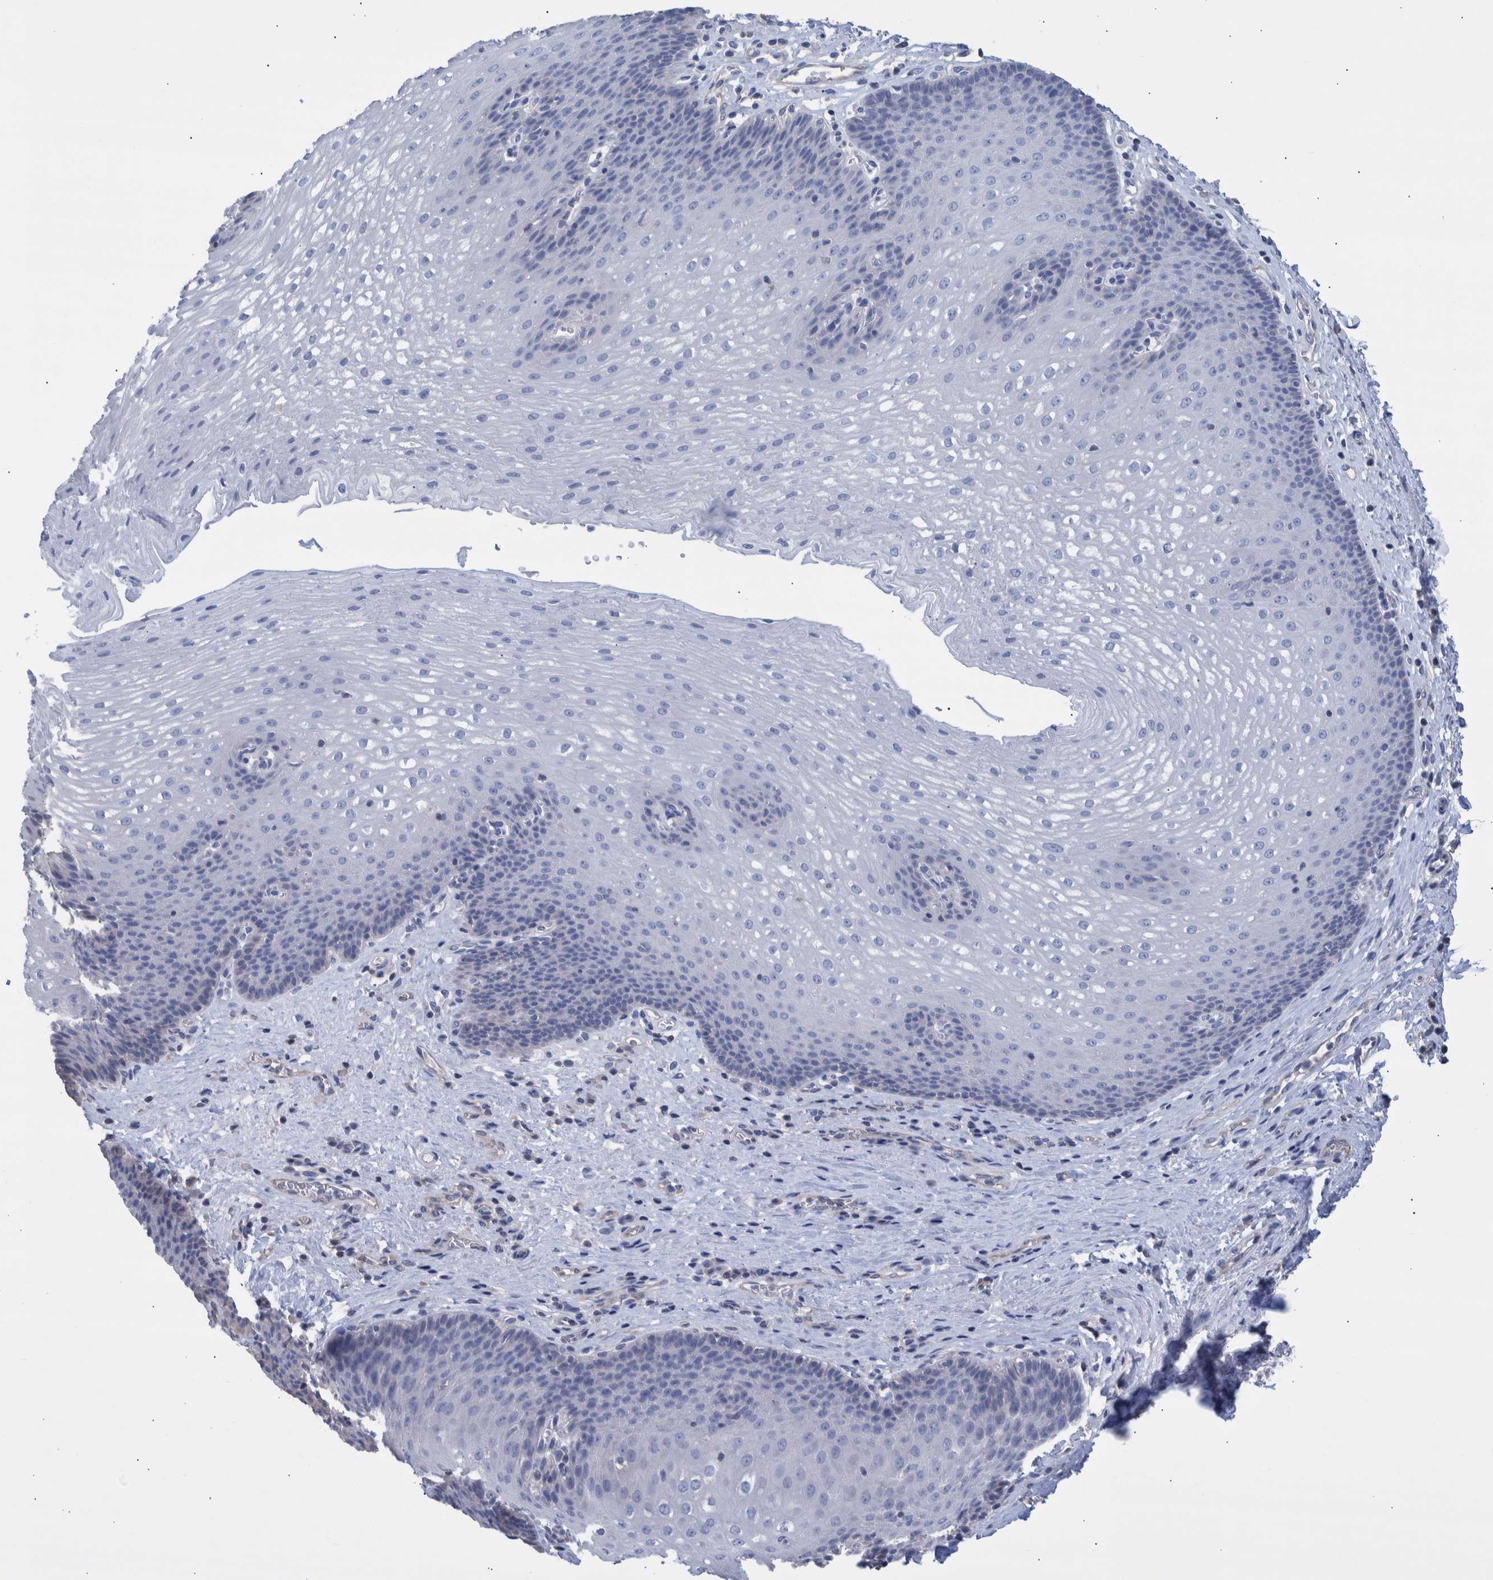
{"staining": {"intensity": "negative", "quantity": "none", "location": "none"}, "tissue": "esophagus", "cell_type": "Squamous epithelial cells", "image_type": "normal", "snomed": [{"axis": "morphology", "description": "Normal tissue, NOS"}, {"axis": "topography", "description": "Esophagus"}], "caption": "Protein analysis of benign esophagus shows no significant positivity in squamous epithelial cells.", "gene": "PPP3CC", "patient": {"sex": "male", "age": 48}}